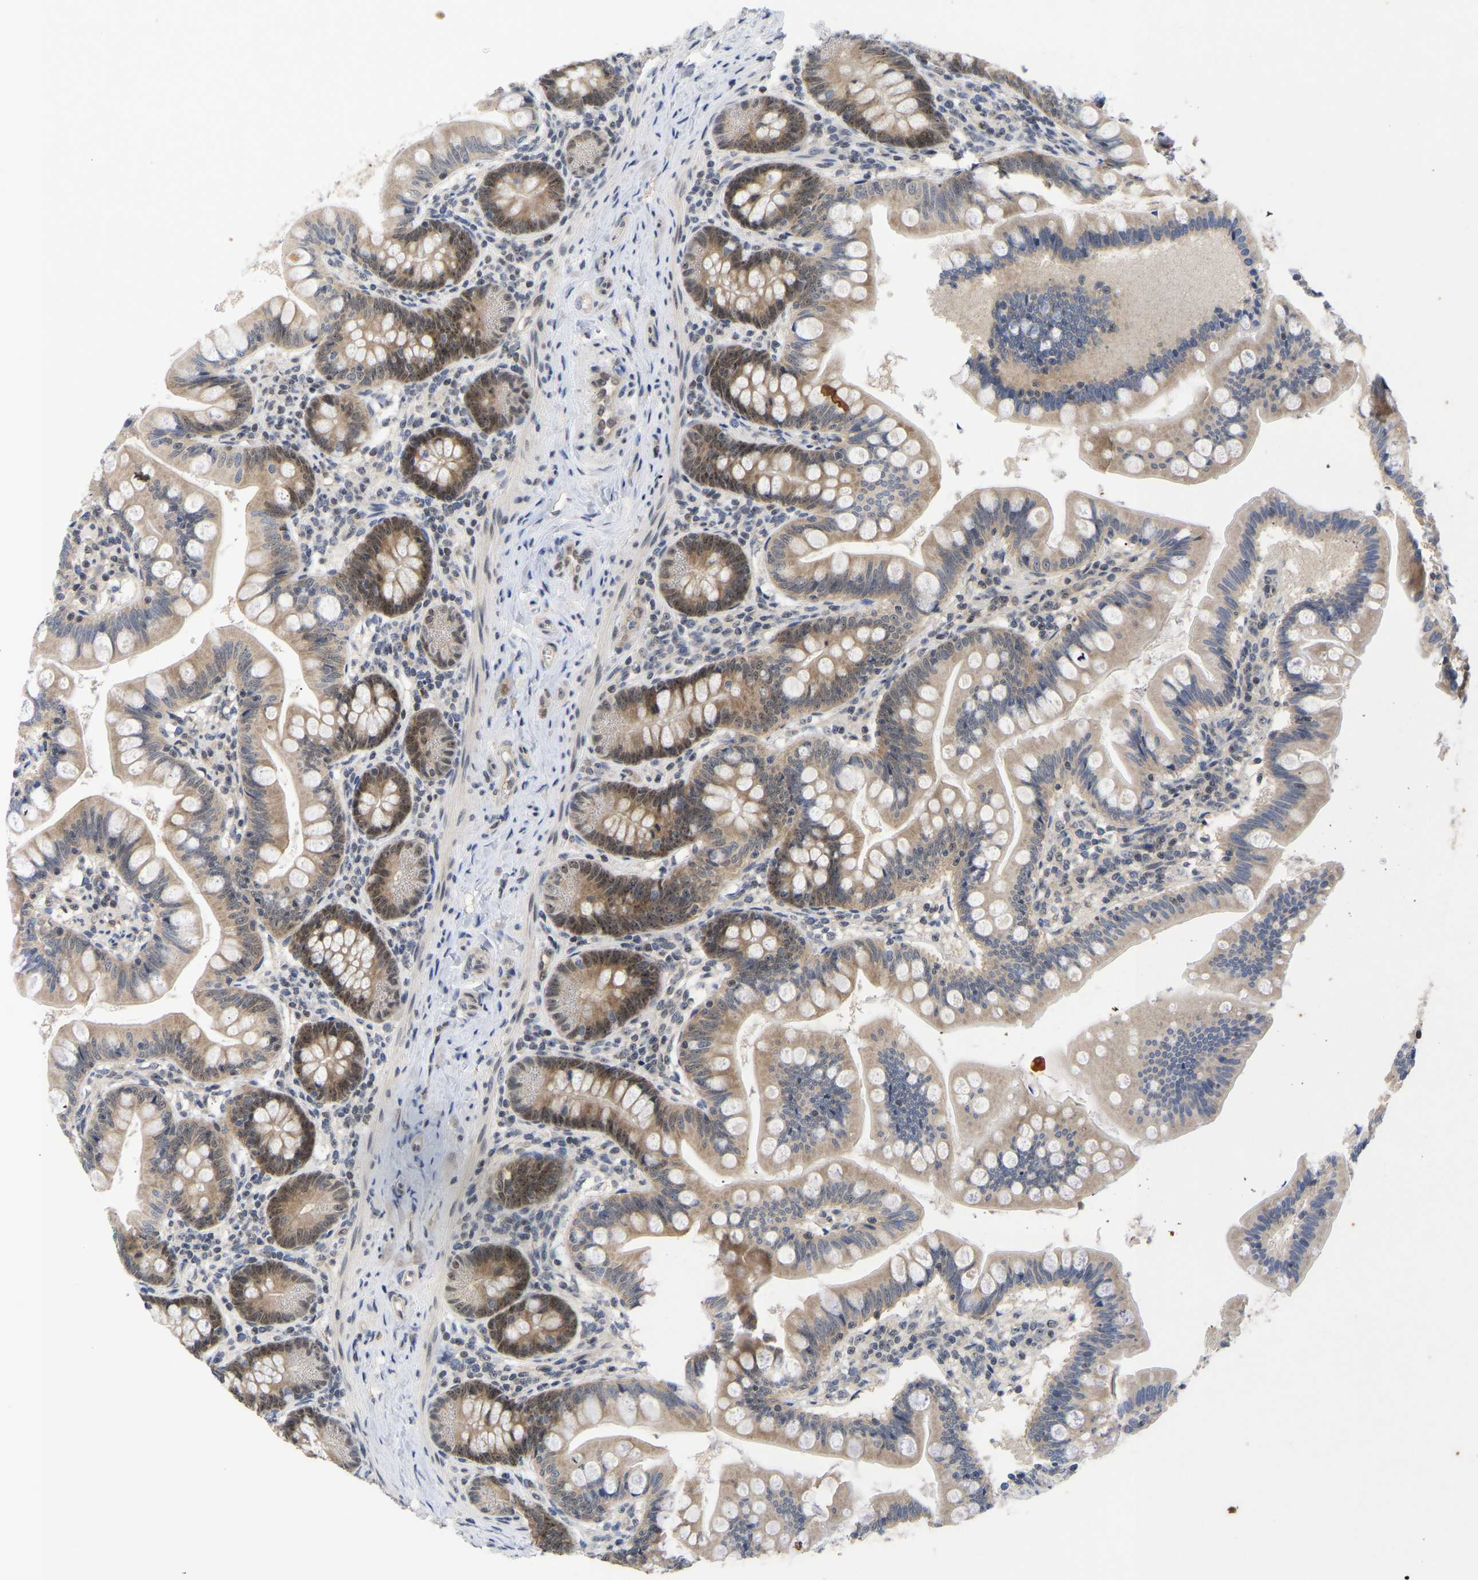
{"staining": {"intensity": "strong", "quantity": "25%-75%", "location": "cytoplasmic/membranous,nuclear"}, "tissue": "small intestine", "cell_type": "Glandular cells", "image_type": "normal", "snomed": [{"axis": "morphology", "description": "Normal tissue, NOS"}, {"axis": "topography", "description": "Small intestine"}], "caption": "Protein expression analysis of unremarkable small intestine displays strong cytoplasmic/membranous,nuclear positivity in about 25%-75% of glandular cells.", "gene": "NLE1", "patient": {"sex": "male", "age": 7}}